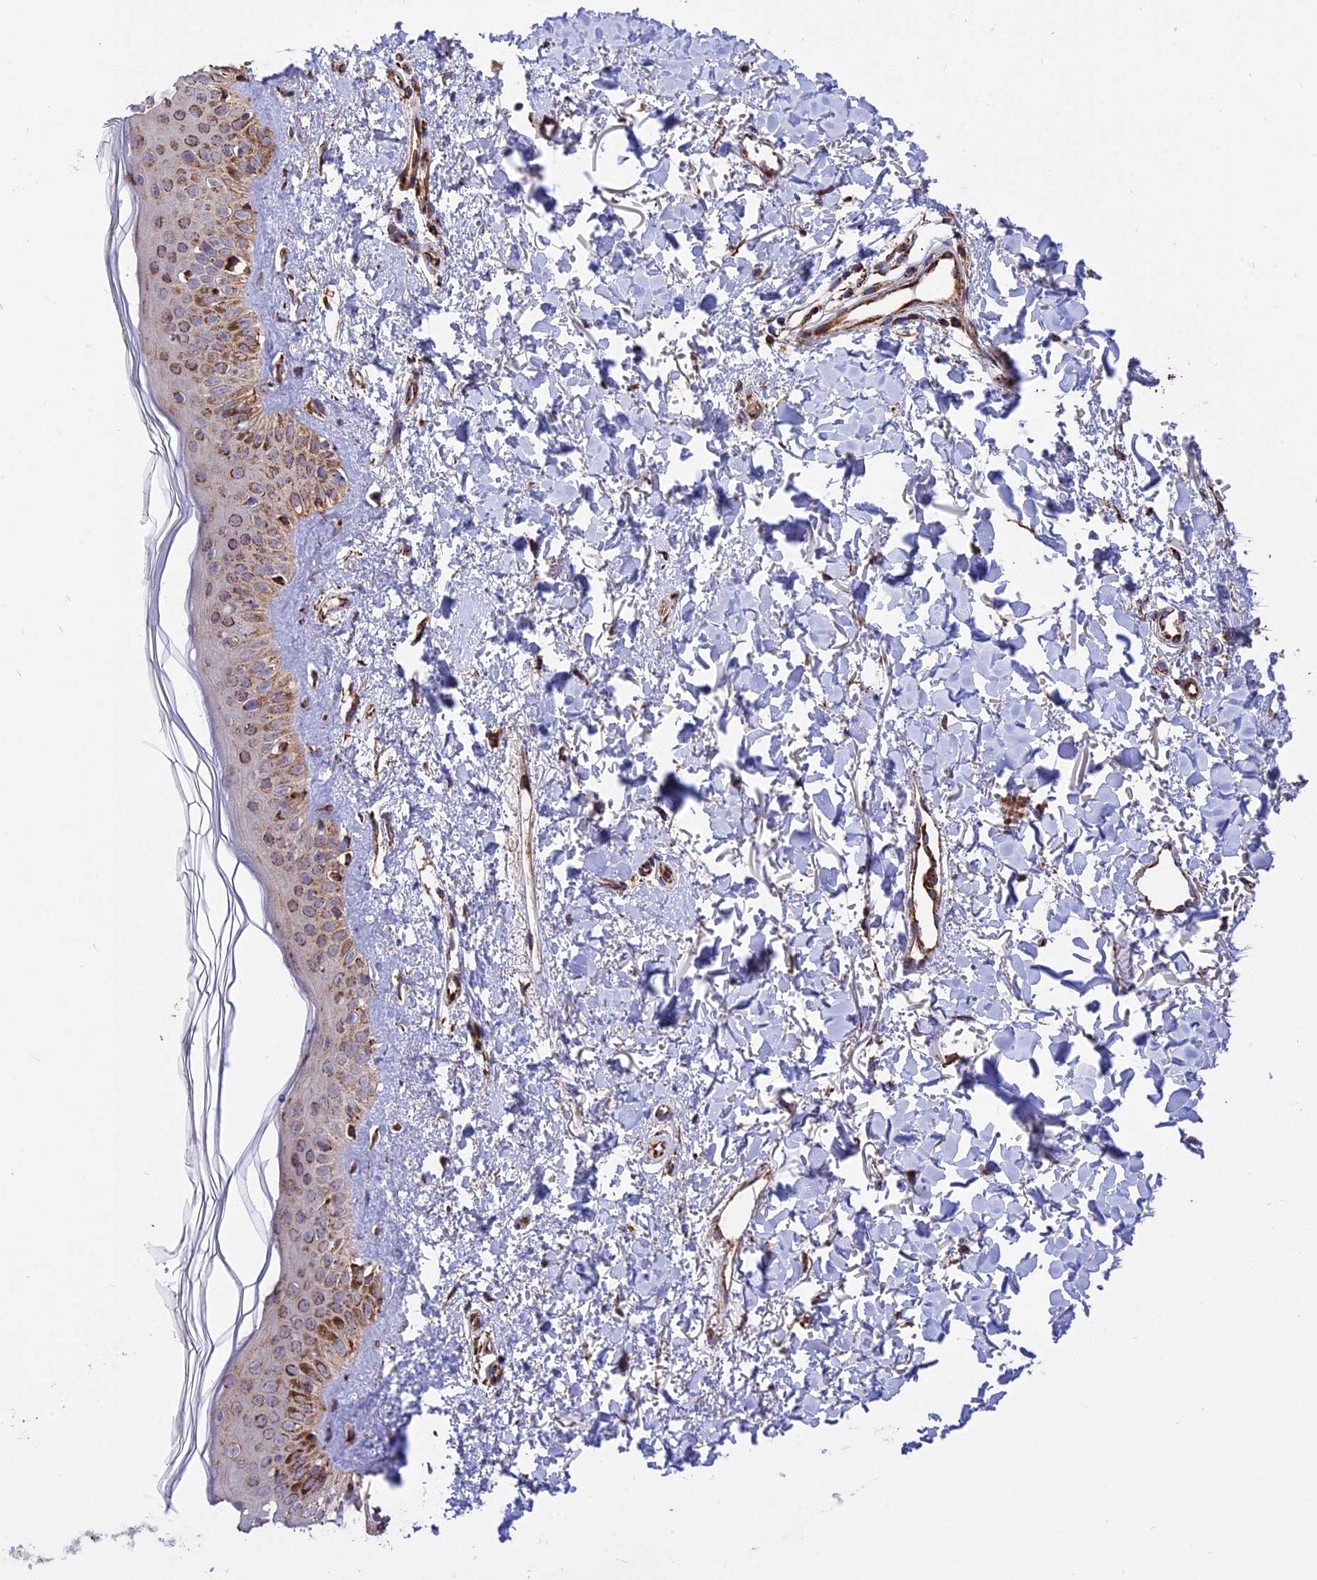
{"staining": {"intensity": "strong", "quantity": ">75%", "location": "cytoplasmic/membranous"}, "tissue": "skin", "cell_type": "Fibroblasts", "image_type": "normal", "snomed": [{"axis": "morphology", "description": "Normal tissue, NOS"}, {"axis": "topography", "description": "Skin"}], "caption": "Skin stained for a protein demonstrates strong cytoplasmic/membranous positivity in fibroblasts.", "gene": "TTC4", "patient": {"sex": "female", "age": 58}}